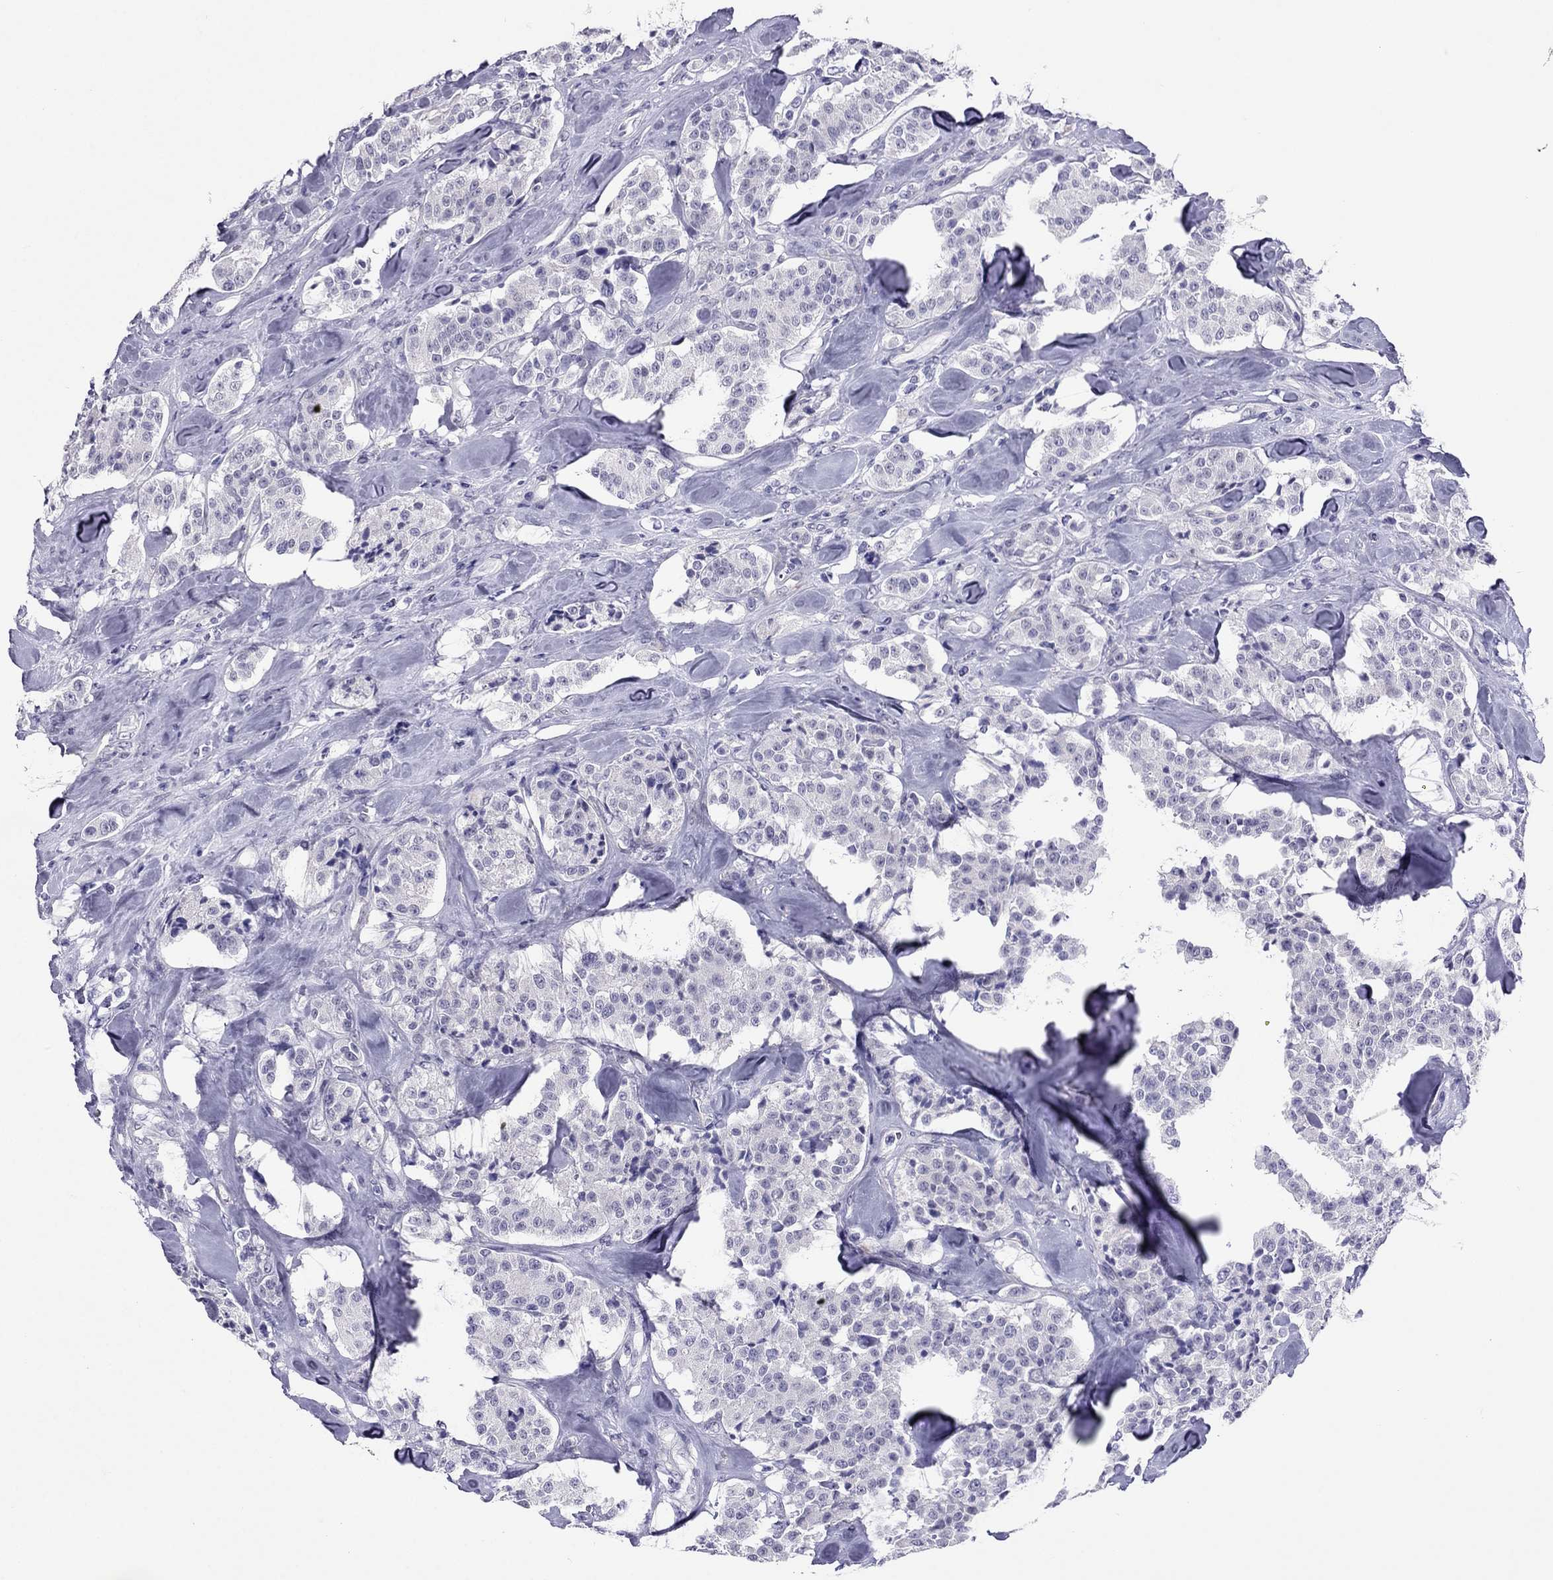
{"staining": {"intensity": "negative", "quantity": "none", "location": "none"}, "tissue": "carcinoid", "cell_type": "Tumor cells", "image_type": "cancer", "snomed": [{"axis": "morphology", "description": "Carcinoid, malignant, NOS"}, {"axis": "topography", "description": "Pancreas"}], "caption": "Immunohistochemistry photomicrograph of carcinoid (malignant) stained for a protein (brown), which demonstrates no staining in tumor cells. (DAB IHC with hematoxylin counter stain).", "gene": "CROCC2", "patient": {"sex": "male", "age": 41}}